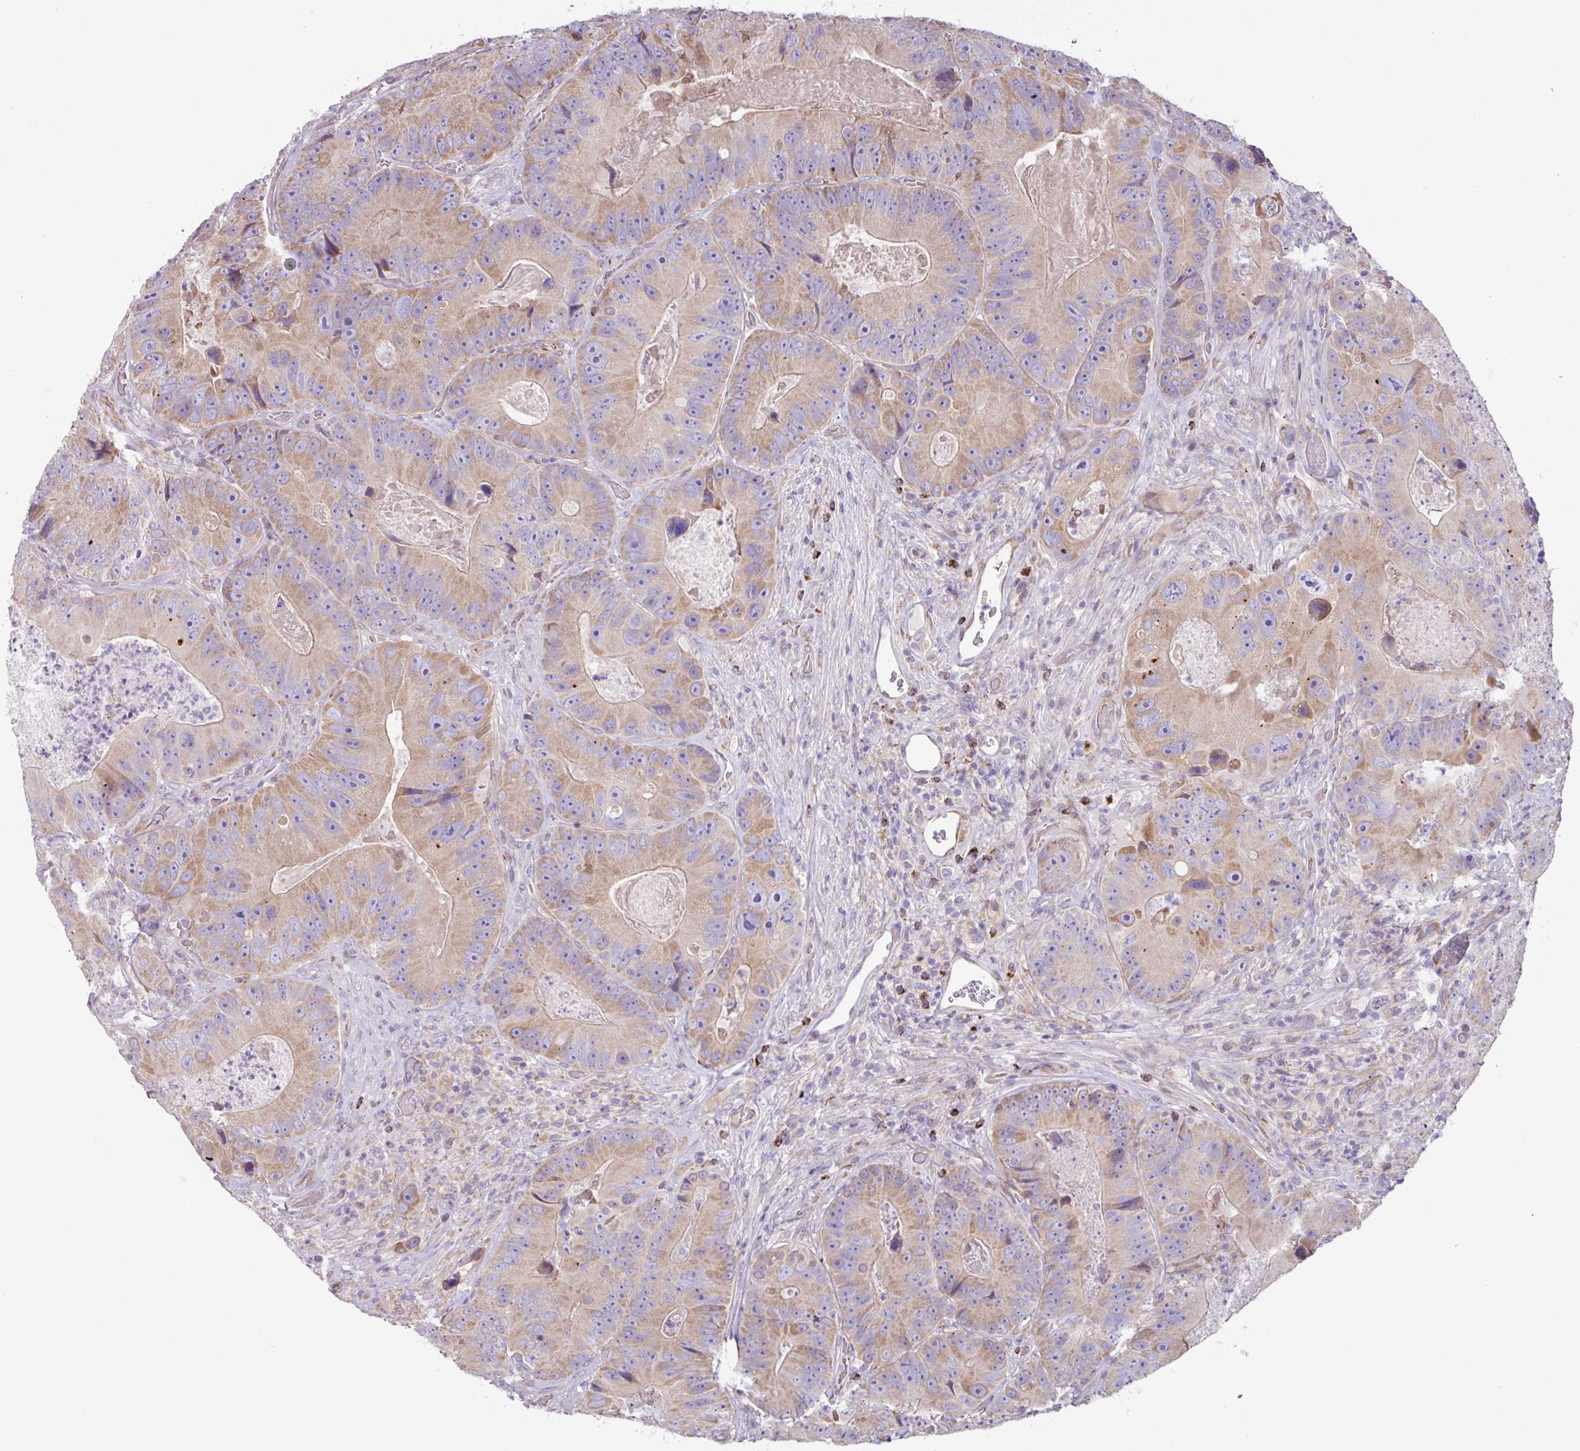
{"staining": {"intensity": "weak", "quantity": ">75%", "location": "cytoplasmic/membranous"}, "tissue": "colorectal cancer", "cell_type": "Tumor cells", "image_type": "cancer", "snomed": [{"axis": "morphology", "description": "Adenocarcinoma, NOS"}, {"axis": "topography", "description": "Colon"}], "caption": "There is low levels of weak cytoplasmic/membranous positivity in tumor cells of colorectal cancer (adenocarcinoma), as demonstrated by immunohistochemical staining (brown color).", "gene": "MRM2", "patient": {"sex": "female", "age": 86}}